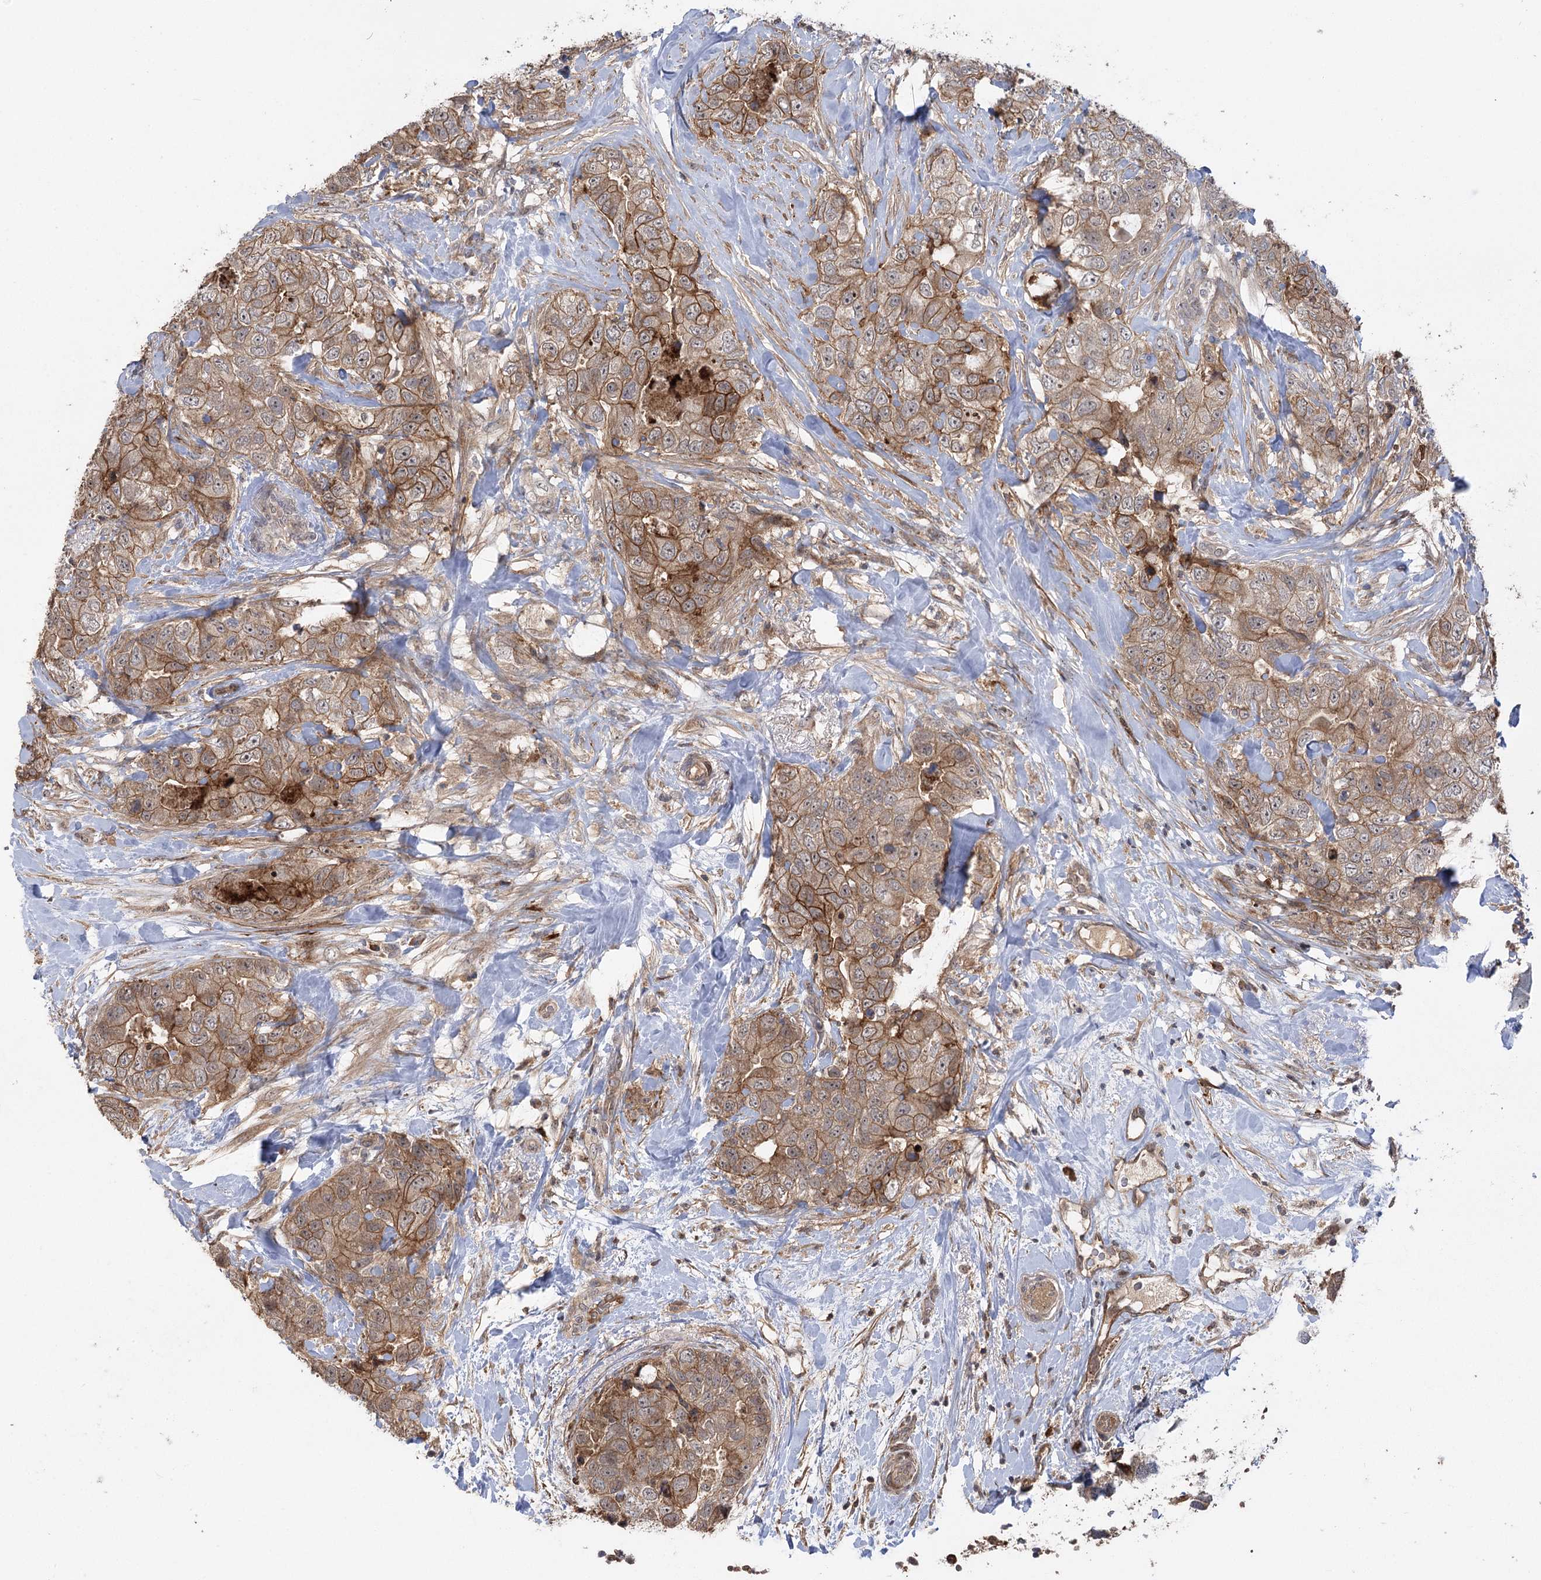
{"staining": {"intensity": "moderate", "quantity": ">75%", "location": "cytoplasmic/membranous"}, "tissue": "breast cancer", "cell_type": "Tumor cells", "image_type": "cancer", "snomed": [{"axis": "morphology", "description": "Duct carcinoma"}, {"axis": "topography", "description": "Breast"}], "caption": "Protein expression analysis of human intraductal carcinoma (breast) reveals moderate cytoplasmic/membranous positivity in approximately >75% of tumor cells. (DAB IHC, brown staining for protein, blue staining for nuclei).", "gene": "KCNN2", "patient": {"sex": "female", "age": 62}}